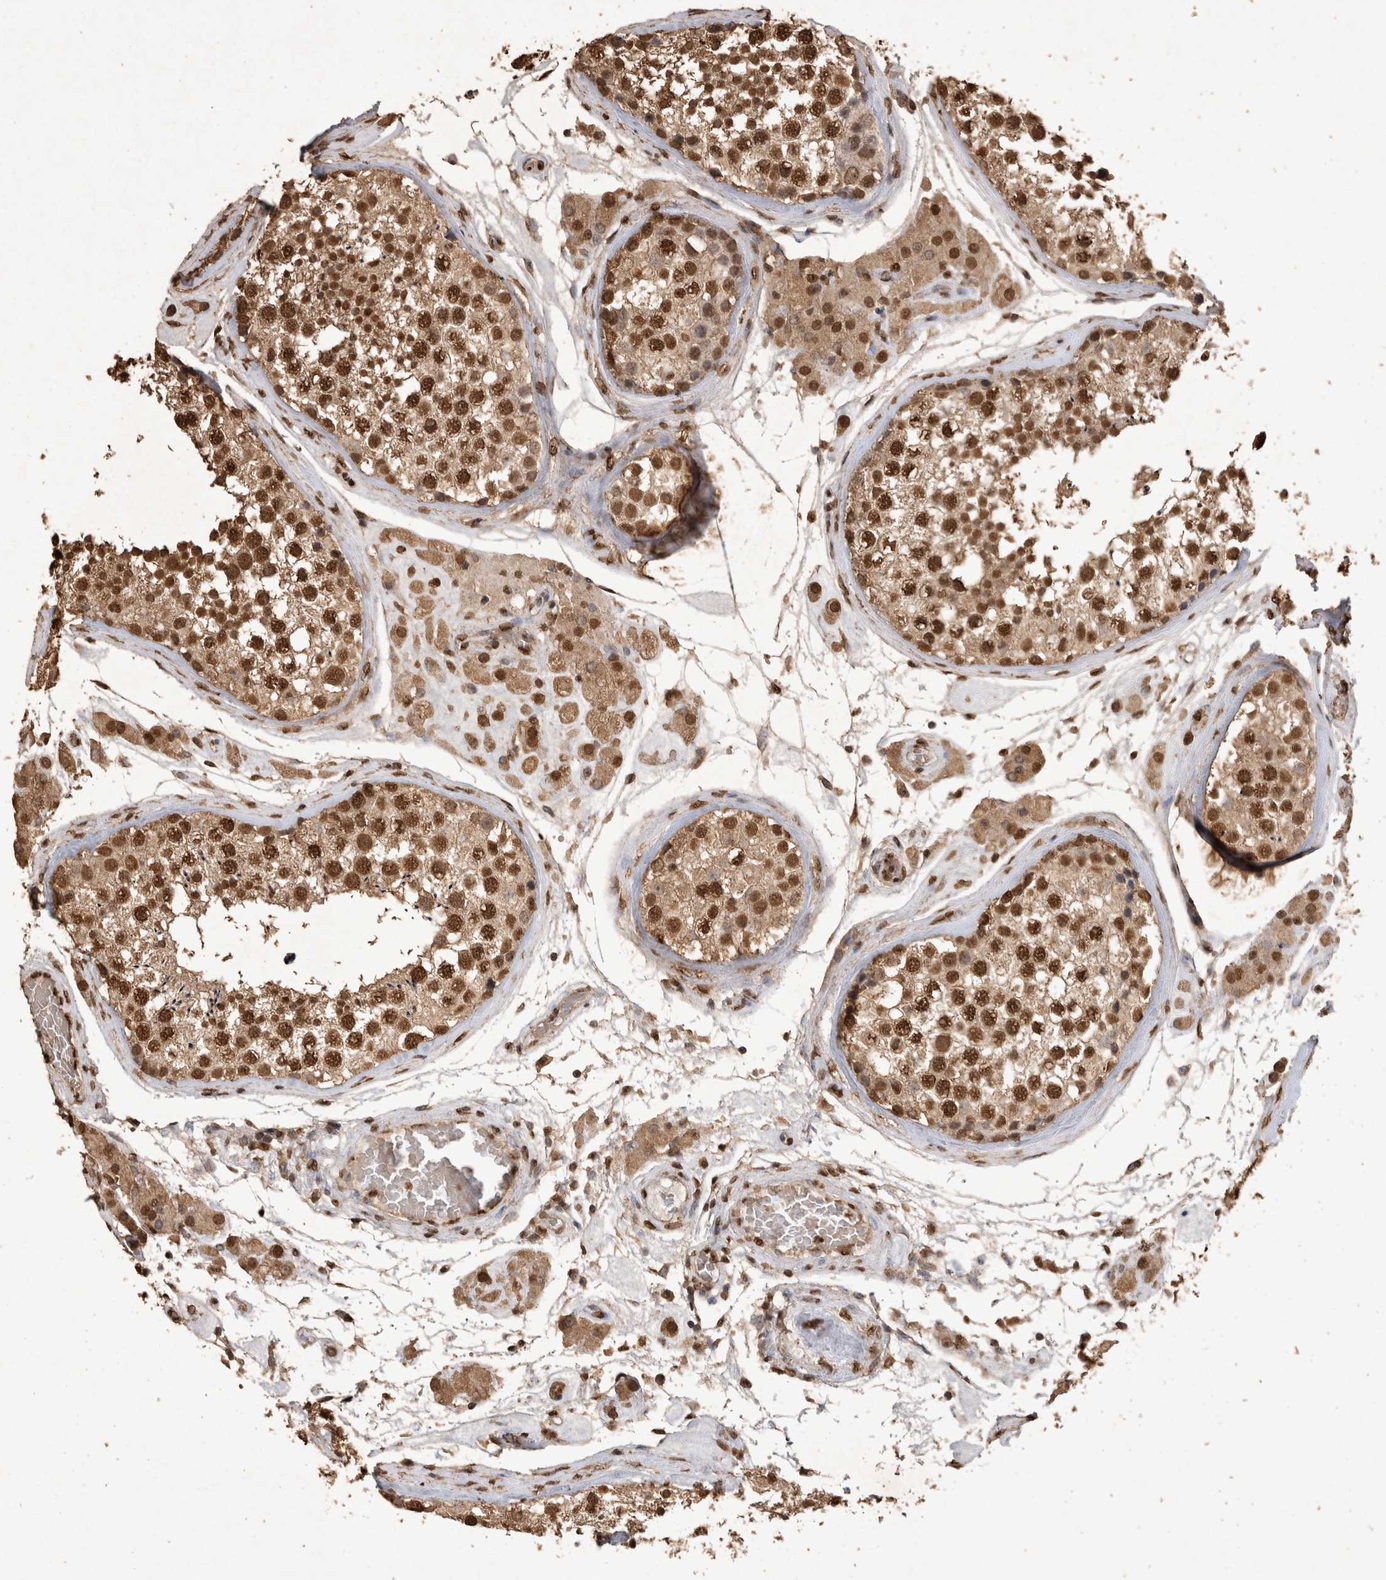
{"staining": {"intensity": "strong", "quantity": ">75%", "location": "cytoplasmic/membranous,nuclear"}, "tissue": "testis", "cell_type": "Cells in seminiferous ducts", "image_type": "normal", "snomed": [{"axis": "morphology", "description": "Normal tissue, NOS"}, {"axis": "topography", "description": "Testis"}], "caption": "About >75% of cells in seminiferous ducts in benign testis reveal strong cytoplasmic/membranous,nuclear protein positivity as visualized by brown immunohistochemical staining.", "gene": "OAS2", "patient": {"sex": "male", "age": 46}}